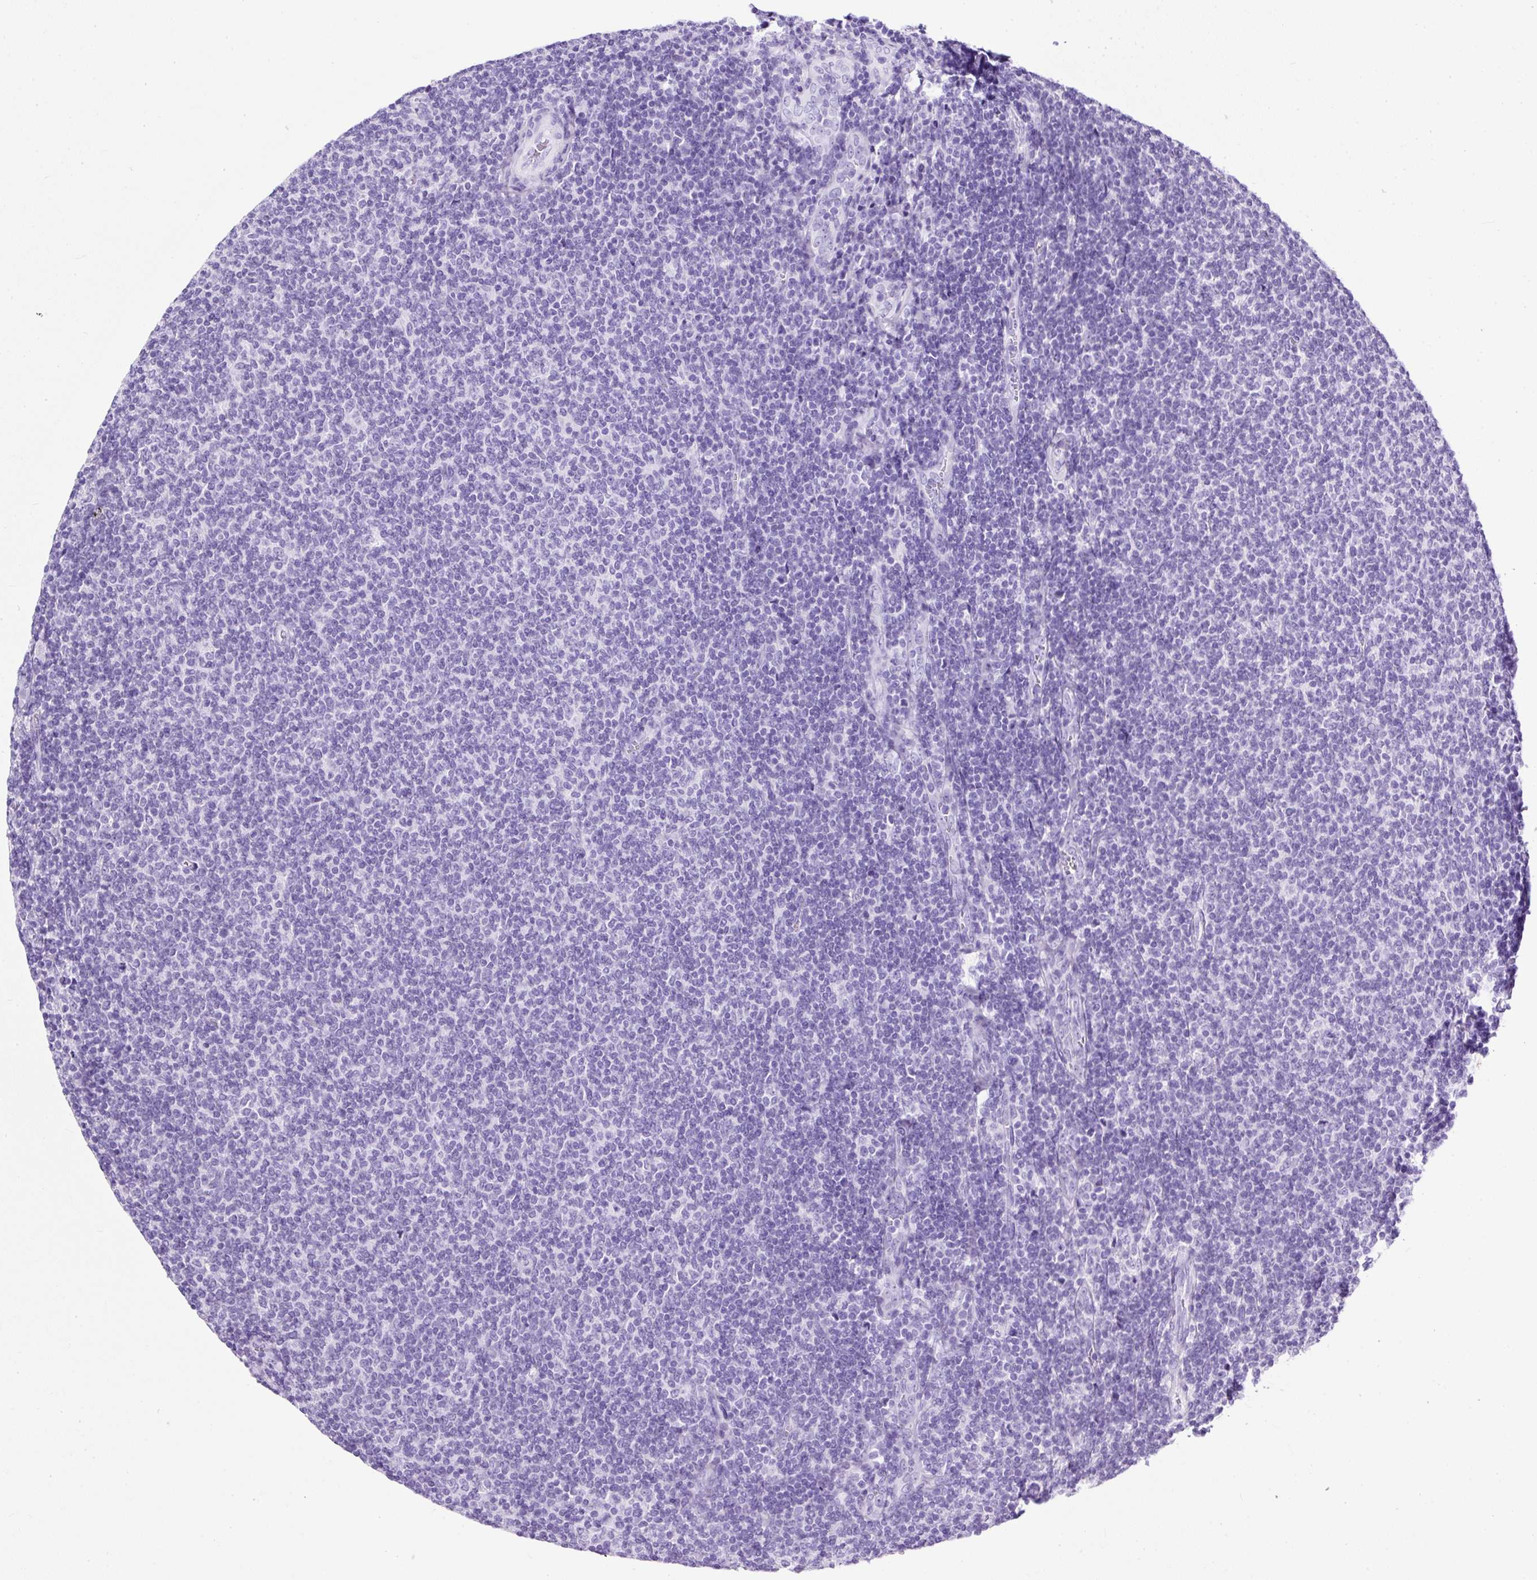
{"staining": {"intensity": "negative", "quantity": "none", "location": "none"}, "tissue": "lymphoma", "cell_type": "Tumor cells", "image_type": "cancer", "snomed": [{"axis": "morphology", "description": "Malignant lymphoma, non-Hodgkin's type, Low grade"}, {"axis": "topography", "description": "Lymph node"}], "caption": "High power microscopy image of an IHC photomicrograph of lymphoma, revealing no significant positivity in tumor cells.", "gene": "NTS", "patient": {"sex": "male", "age": 52}}